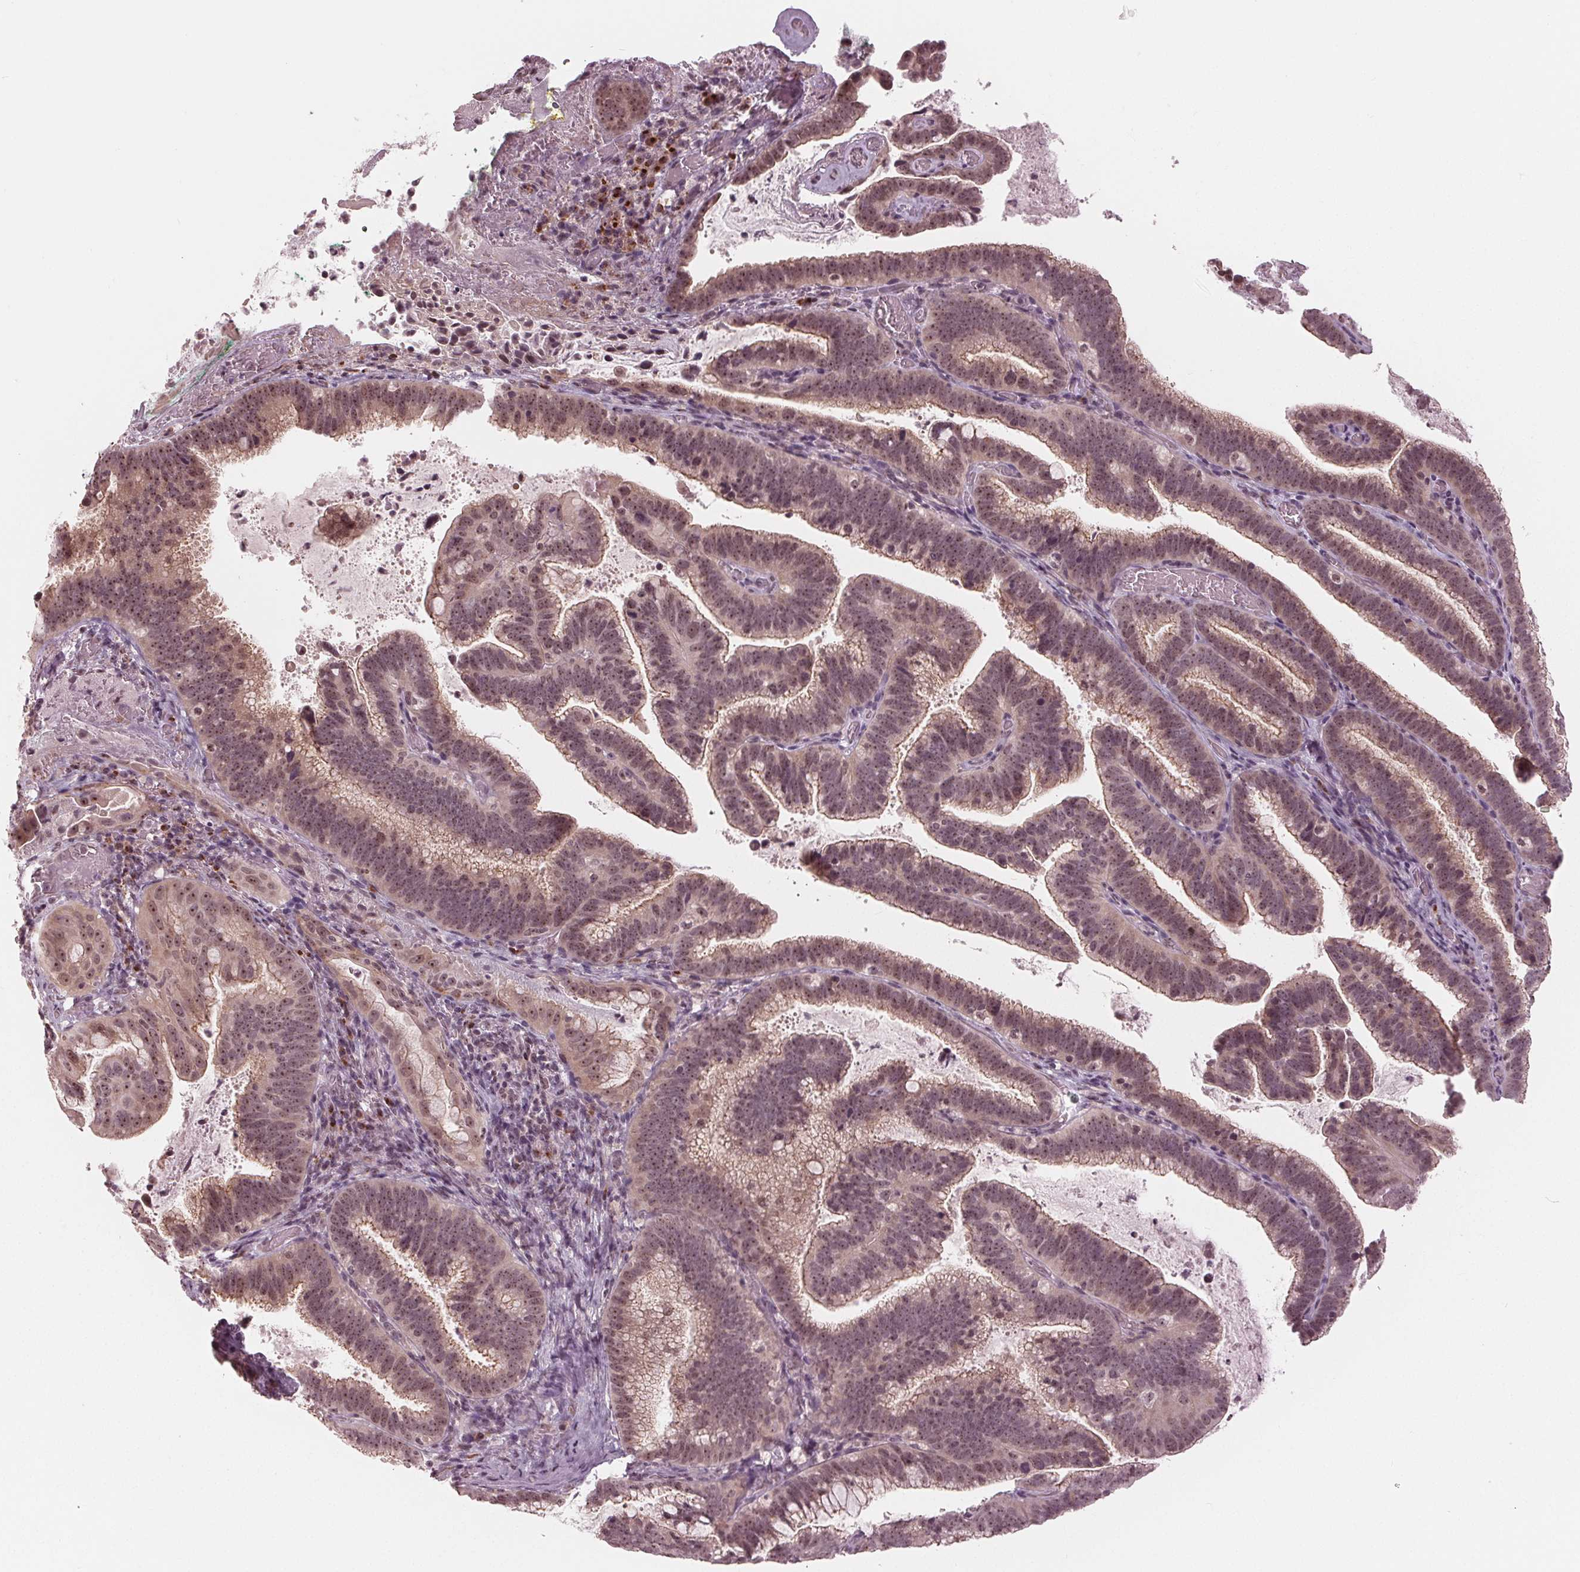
{"staining": {"intensity": "moderate", "quantity": ">75%", "location": "cytoplasmic/membranous,nuclear"}, "tissue": "cervical cancer", "cell_type": "Tumor cells", "image_type": "cancer", "snomed": [{"axis": "morphology", "description": "Adenocarcinoma, NOS"}, {"axis": "topography", "description": "Cervix"}], "caption": "Immunohistochemical staining of human cervical cancer (adenocarcinoma) demonstrates moderate cytoplasmic/membranous and nuclear protein staining in approximately >75% of tumor cells.", "gene": "SLX4", "patient": {"sex": "female", "age": 61}}